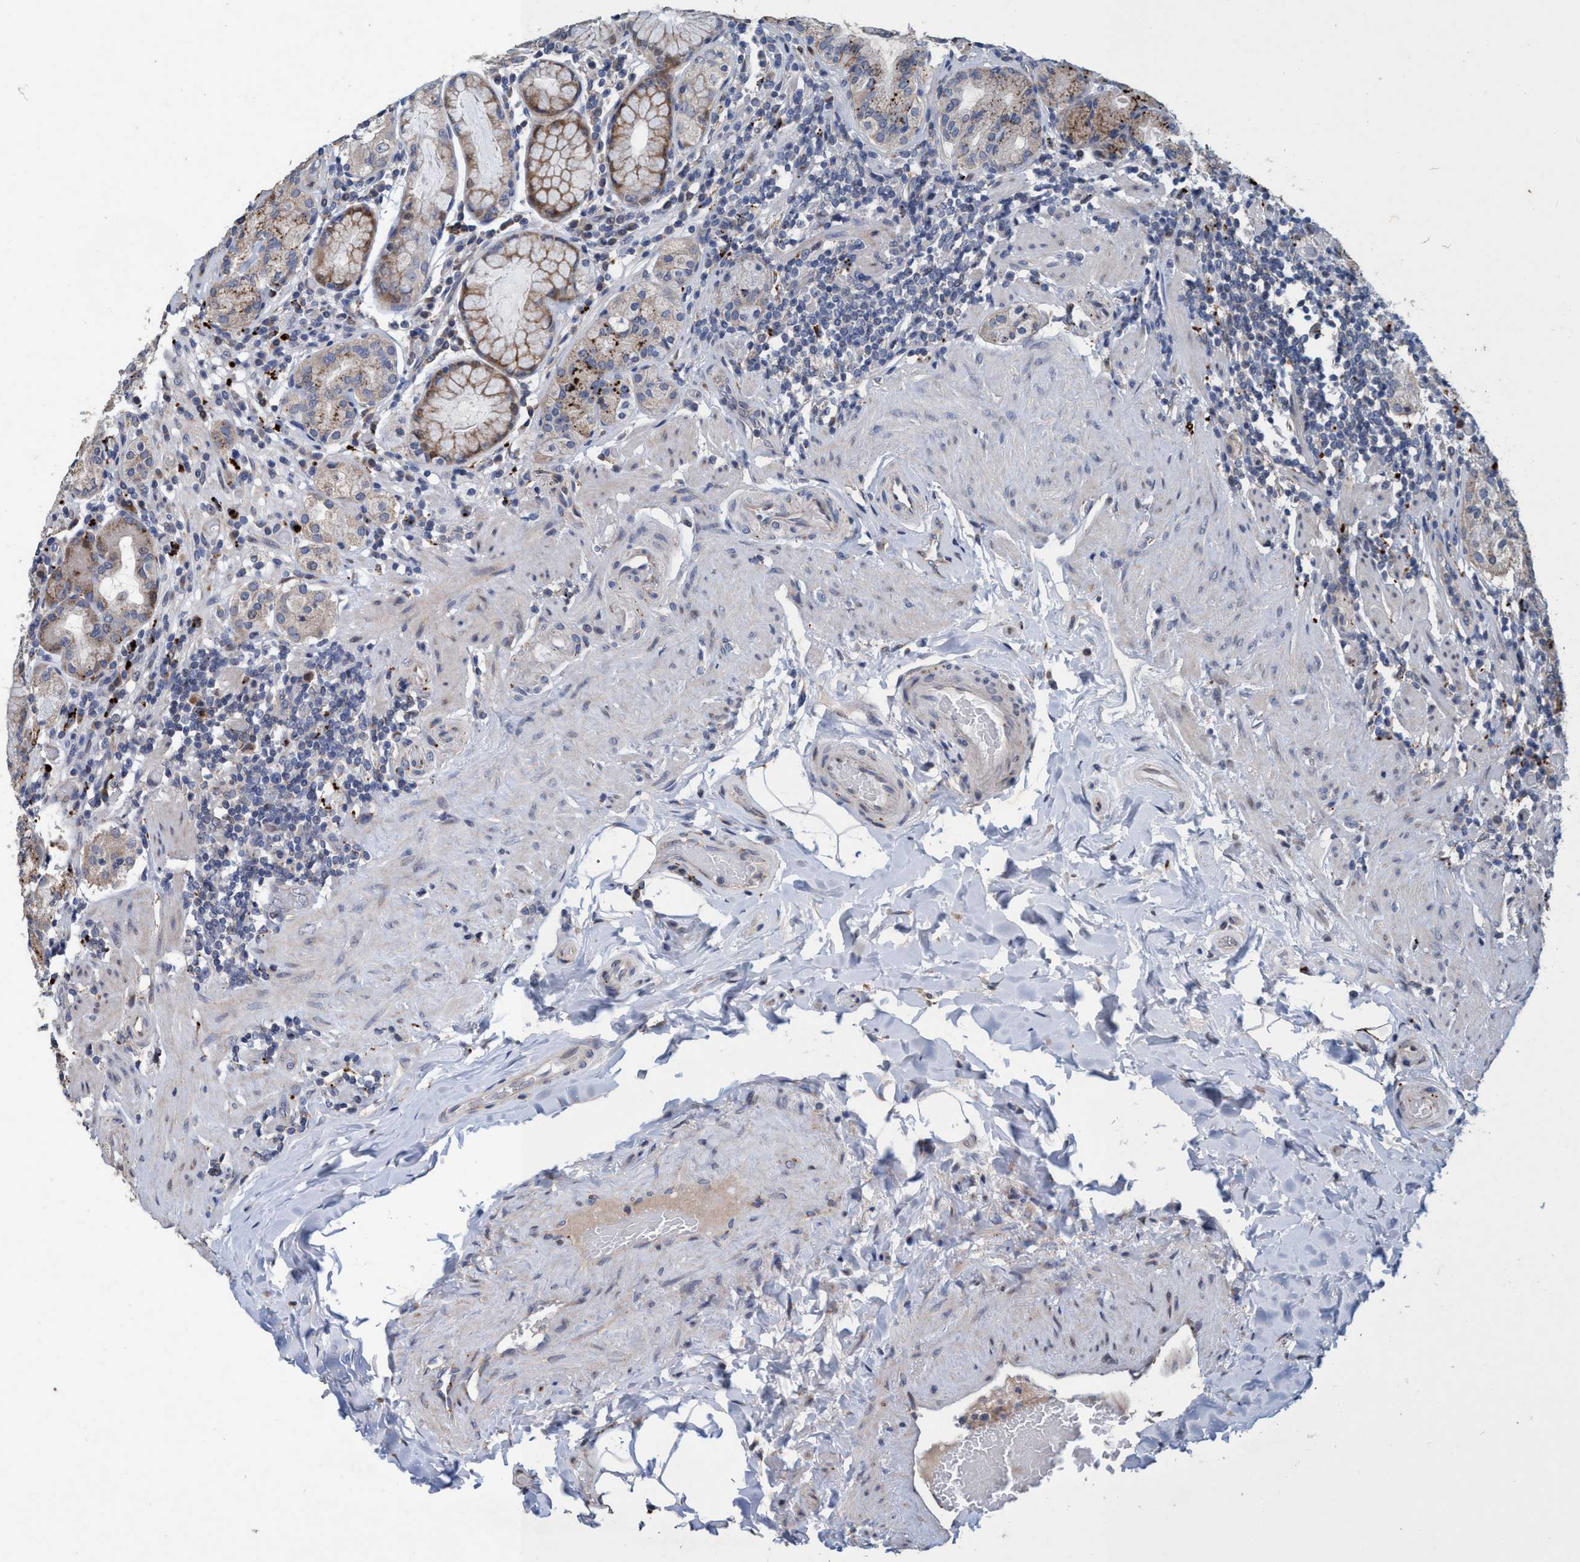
{"staining": {"intensity": "moderate", "quantity": "25%-75%", "location": "cytoplasmic/membranous,nuclear"}, "tissue": "stomach", "cell_type": "Glandular cells", "image_type": "normal", "snomed": [{"axis": "morphology", "description": "Normal tissue, NOS"}, {"axis": "topography", "description": "Stomach, lower"}], "caption": "Protein analysis of unremarkable stomach exhibits moderate cytoplasmic/membranous,nuclear positivity in about 25%-75% of glandular cells.", "gene": "BBS9", "patient": {"sex": "female", "age": 76}}